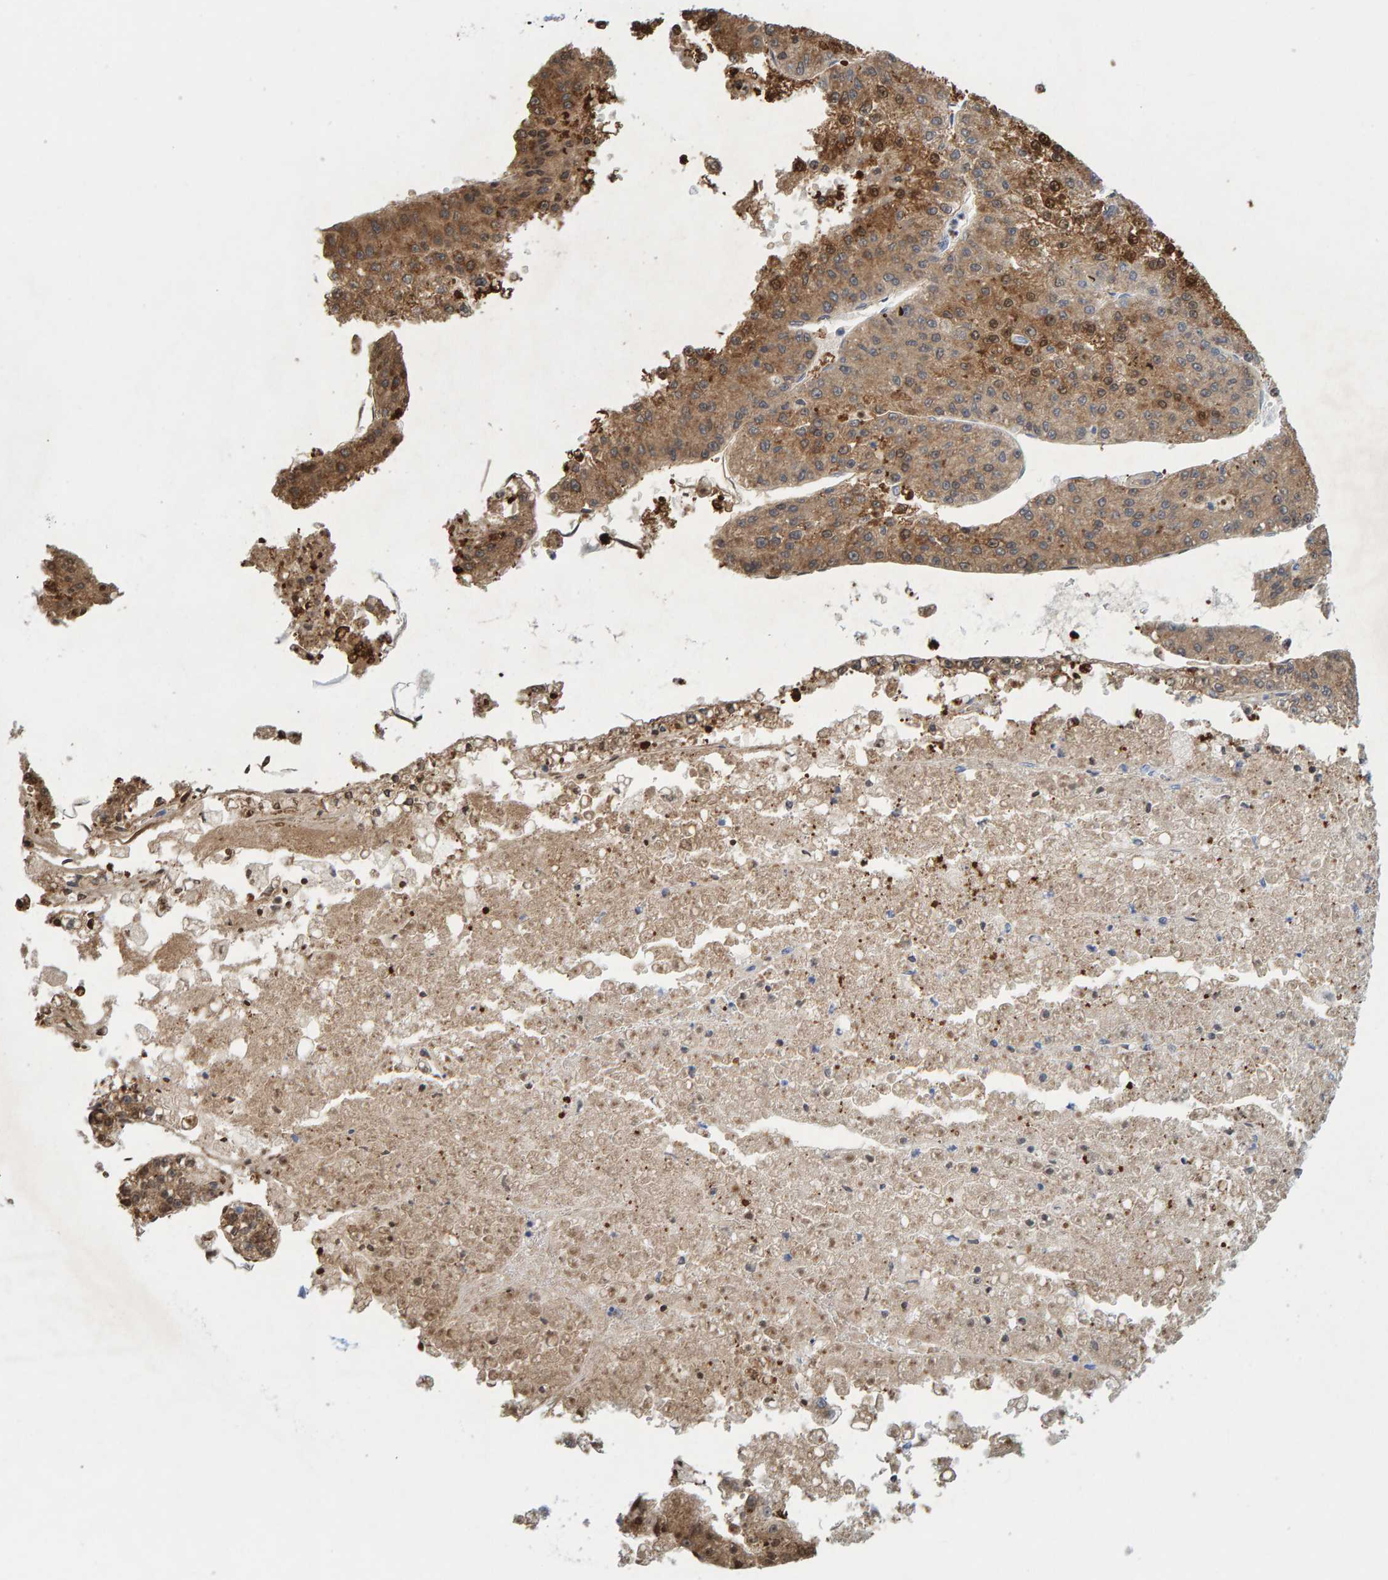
{"staining": {"intensity": "moderate", "quantity": ">75%", "location": "cytoplasmic/membranous,nuclear"}, "tissue": "liver cancer", "cell_type": "Tumor cells", "image_type": "cancer", "snomed": [{"axis": "morphology", "description": "Carcinoma, Hepatocellular, NOS"}, {"axis": "topography", "description": "Liver"}], "caption": "Liver cancer tissue reveals moderate cytoplasmic/membranous and nuclear positivity in approximately >75% of tumor cells (Brightfield microscopy of DAB IHC at high magnification).", "gene": "KLHL11", "patient": {"sex": "female", "age": 73}}